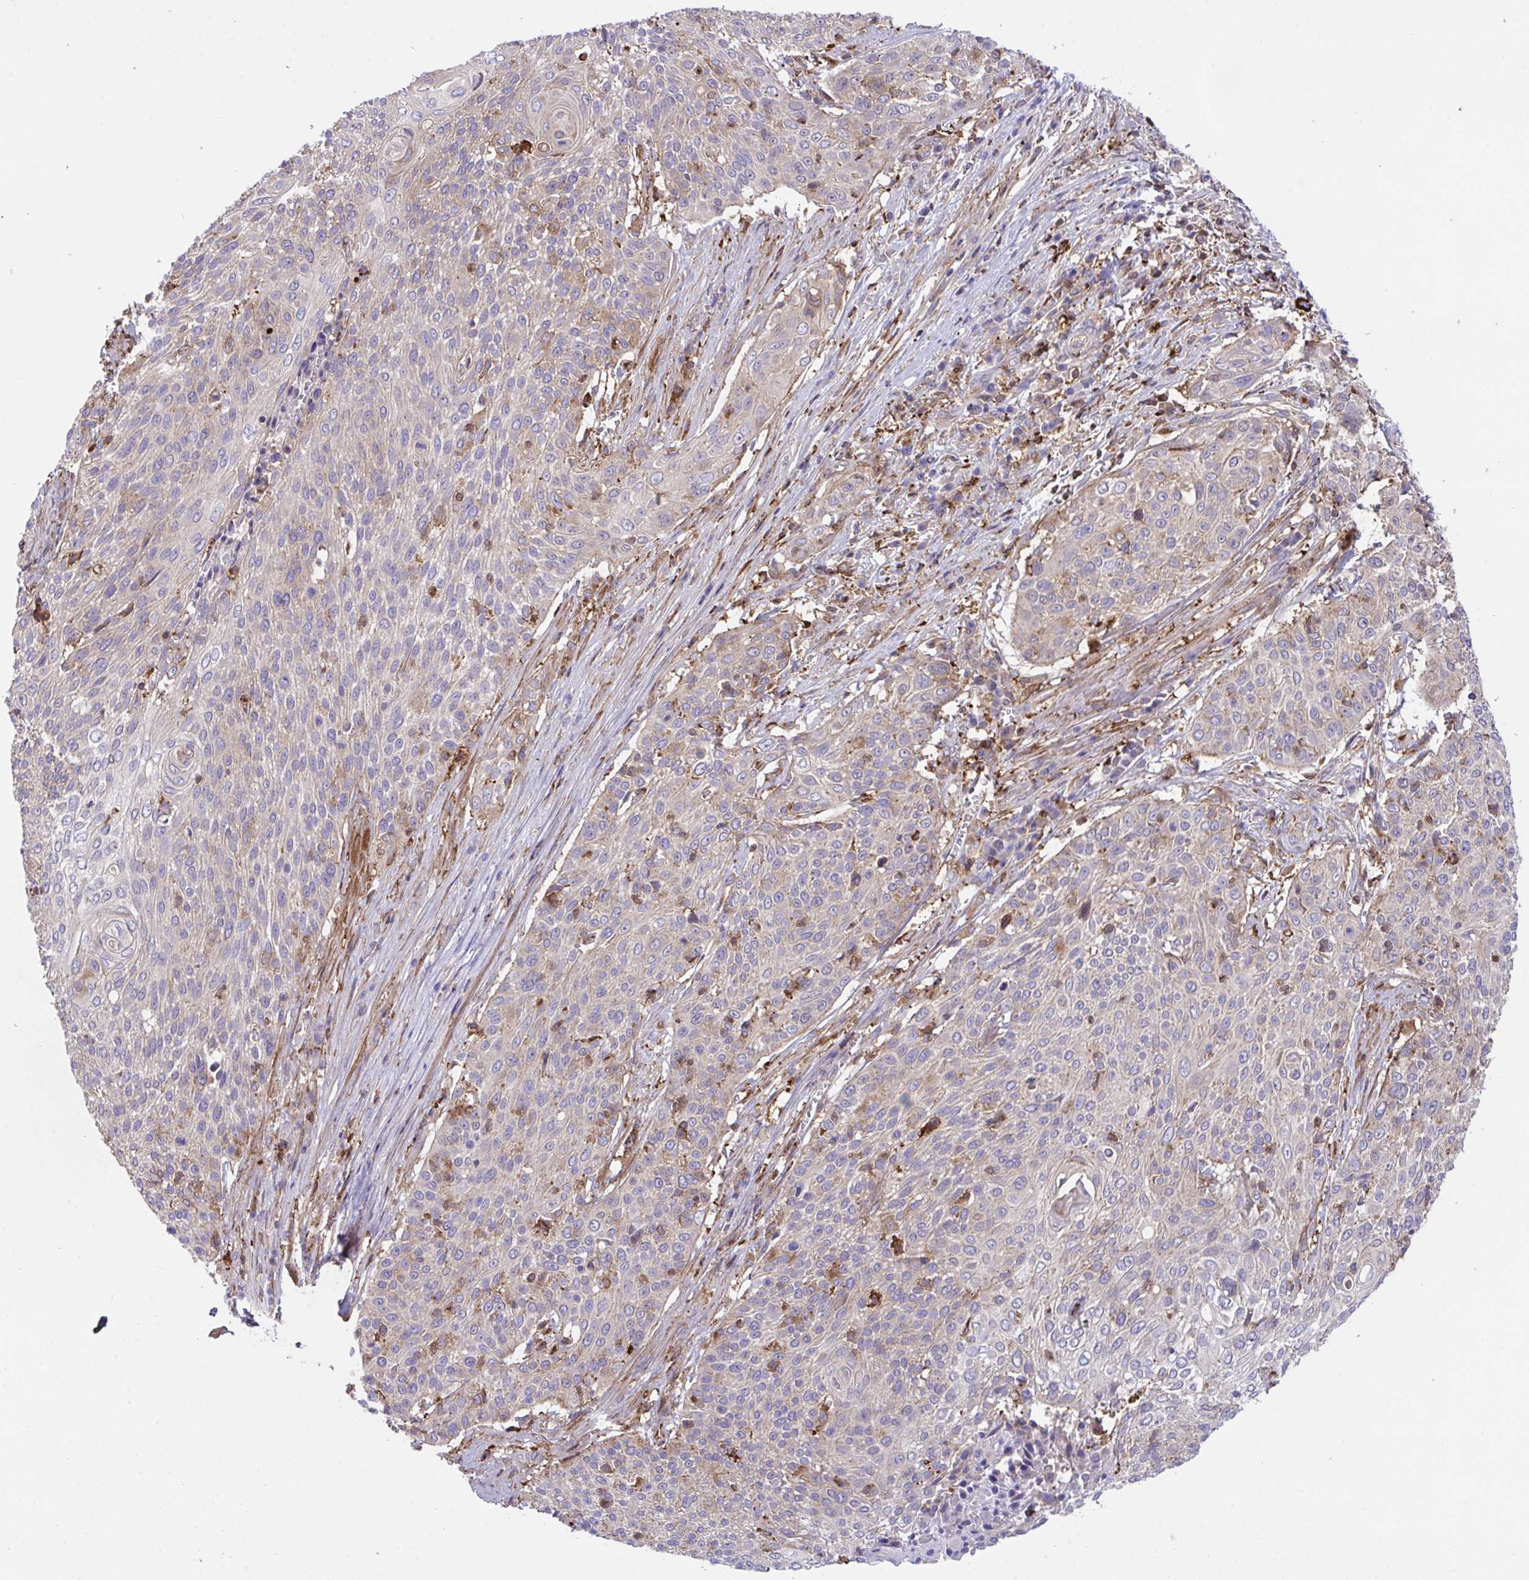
{"staining": {"intensity": "weak", "quantity": "25%-75%", "location": "cytoplasmic/membranous"}, "tissue": "cervical cancer", "cell_type": "Tumor cells", "image_type": "cancer", "snomed": [{"axis": "morphology", "description": "Squamous cell carcinoma, NOS"}, {"axis": "topography", "description": "Cervix"}], "caption": "Tumor cells show low levels of weak cytoplasmic/membranous staining in about 25%-75% of cells in cervical cancer. The staining was performed using DAB (3,3'-diaminobenzidine), with brown indicating positive protein expression. Nuclei are stained blue with hematoxylin.", "gene": "PPIH", "patient": {"sex": "female", "age": 31}}